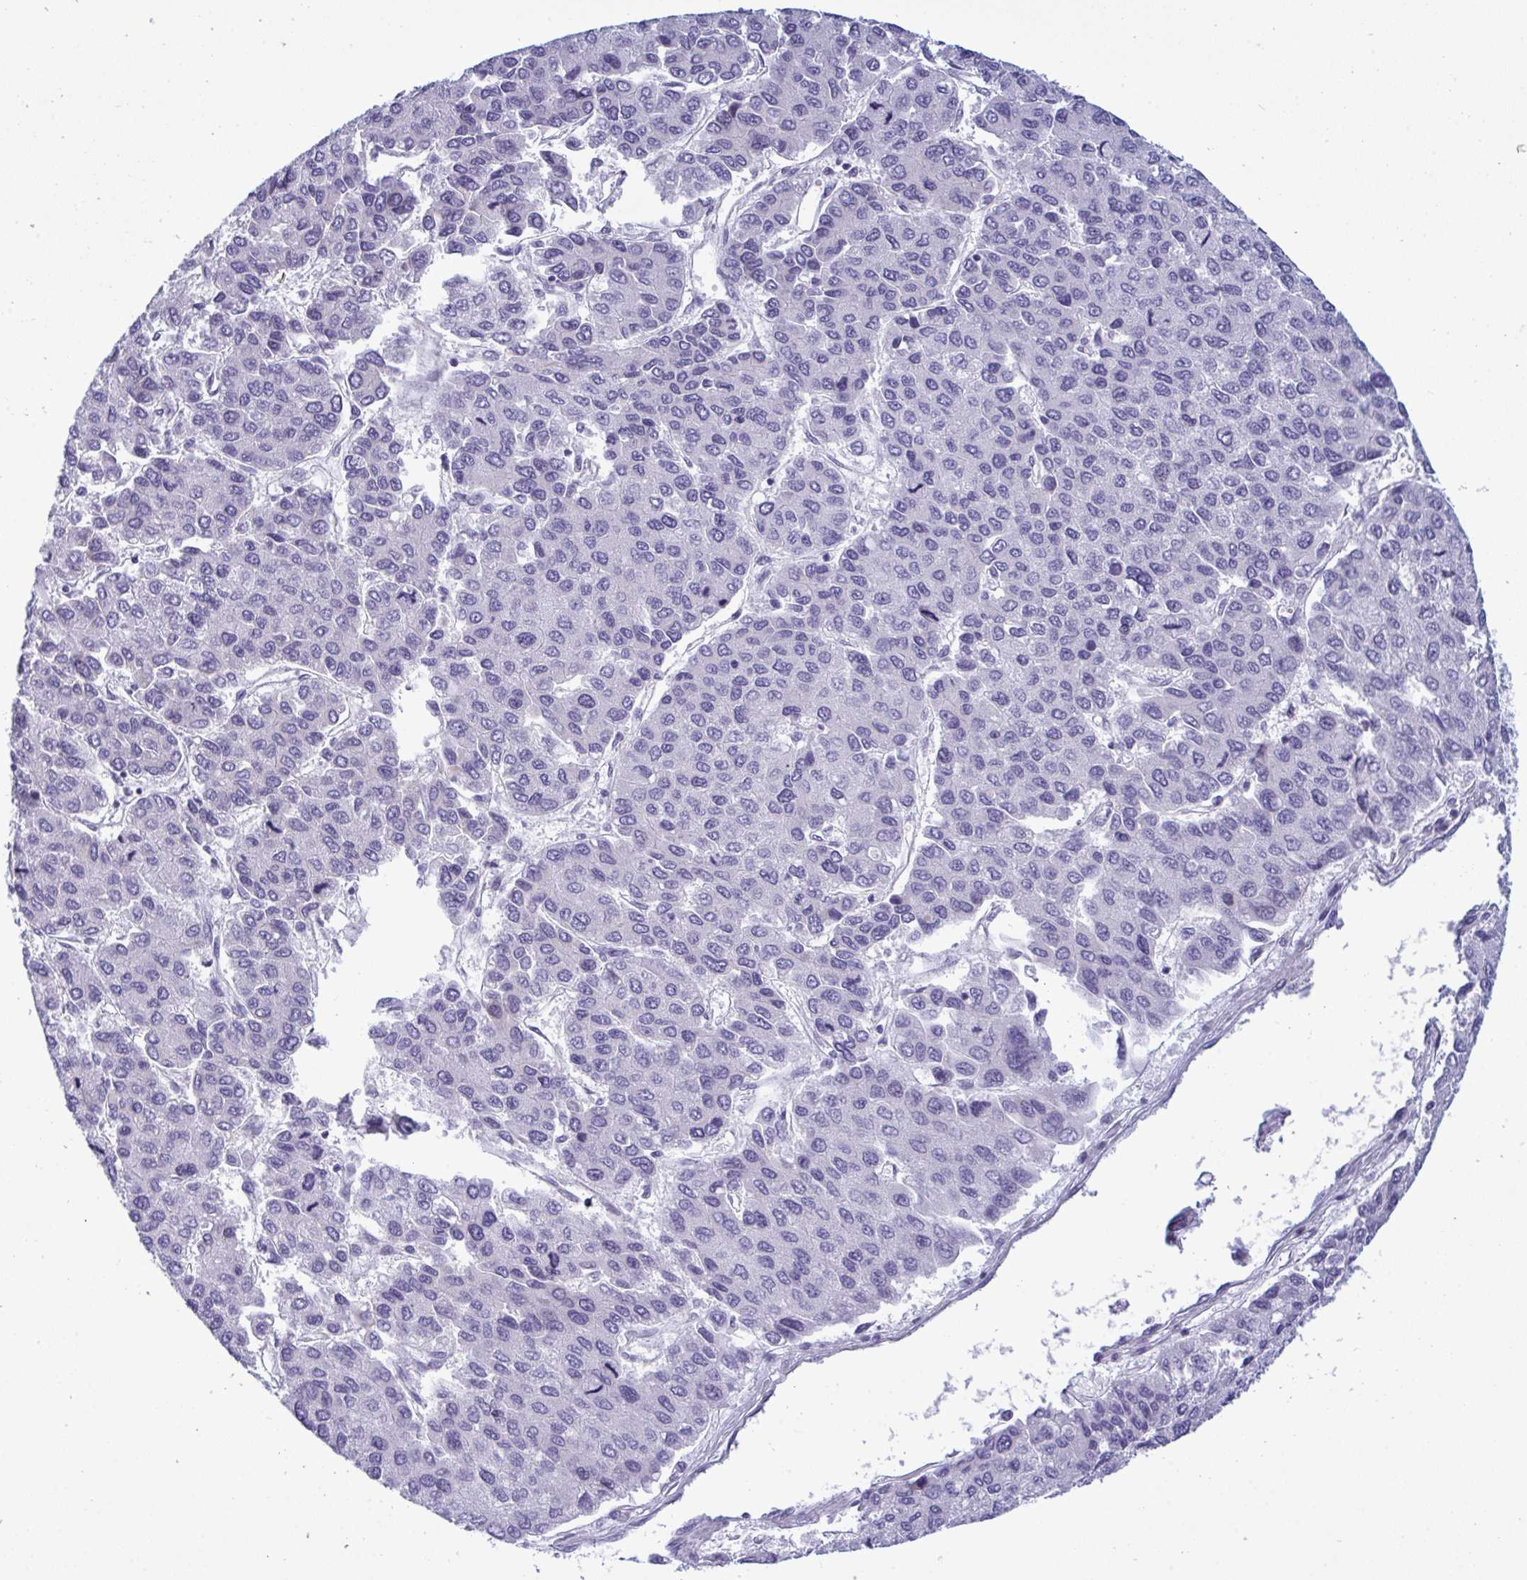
{"staining": {"intensity": "negative", "quantity": "none", "location": "none"}, "tissue": "liver cancer", "cell_type": "Tumor cells", "image_type": "cancer", "snomed": [{"axis": "morphology", "description": "Carcinoma, Hepatocellular, NOS"}, {"axis": "topography", "description": "Liver"}], "caption": "Tumor cells are negative for brown protein staining in liver cancer (hepatocellular carcinoma).", "gene": "ZNF684", "patient": {"sex": "female", "age": 66}}